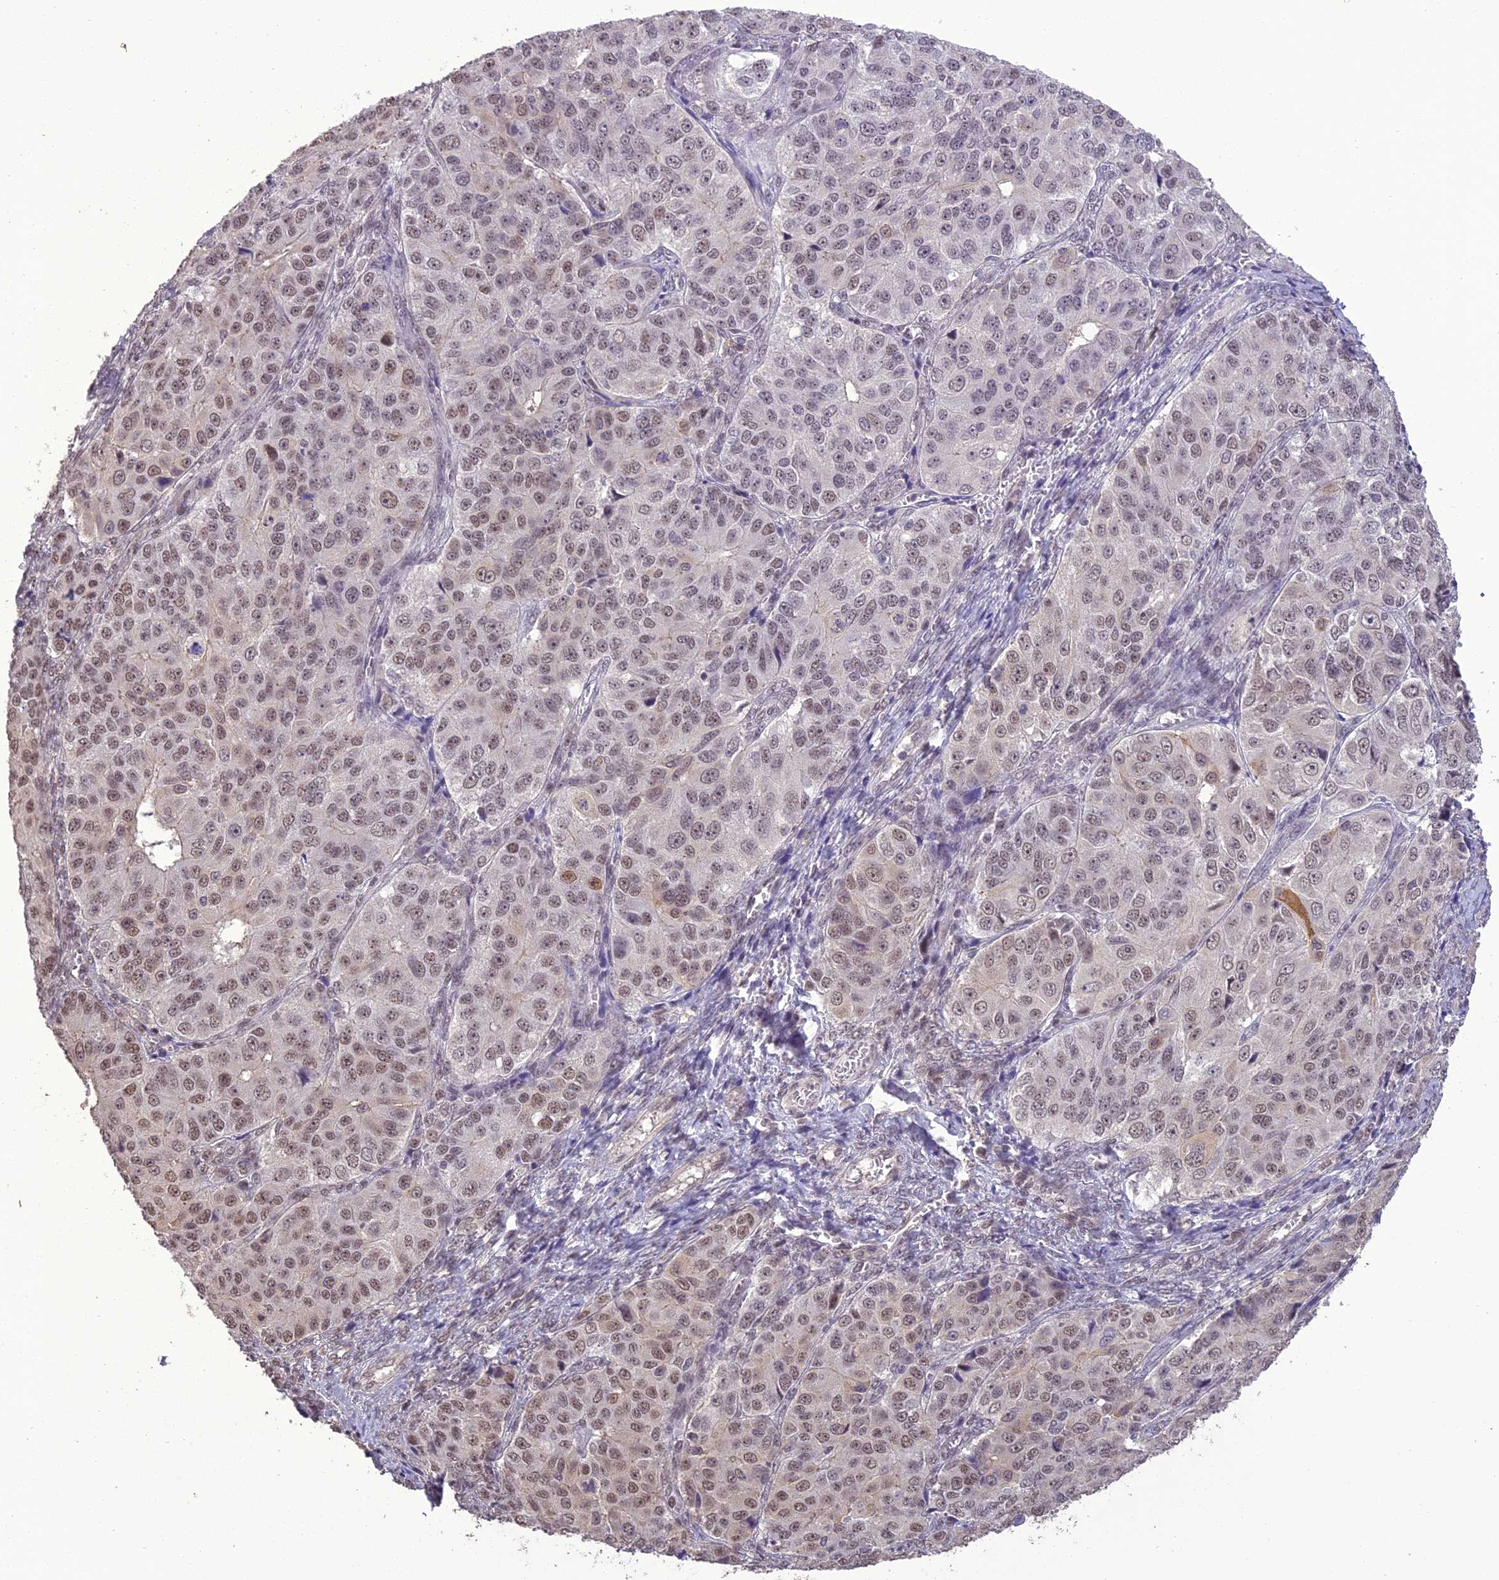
{"staining": {"intensity": "moderate", "quantity": "<25%", "location": "nuclear"}, "tissue": "ovarian cancer", "cell_type": "Tumor cells", "image_type": "cancer", "snomed": [{"axis": "morphology", "description": "Carcinoma, endometroid"}, {"axis": "topography", "description": "Ovary"}], "caption": "About <25% of tumor cells in human ovarian cancer (endometroid carcinoma) demonstrate moderate nuclear protein positivity as visualized by brown immunohistochemical staining.", "gene": "TIGD7", "patient": {"sex": "female", "age": 51}}